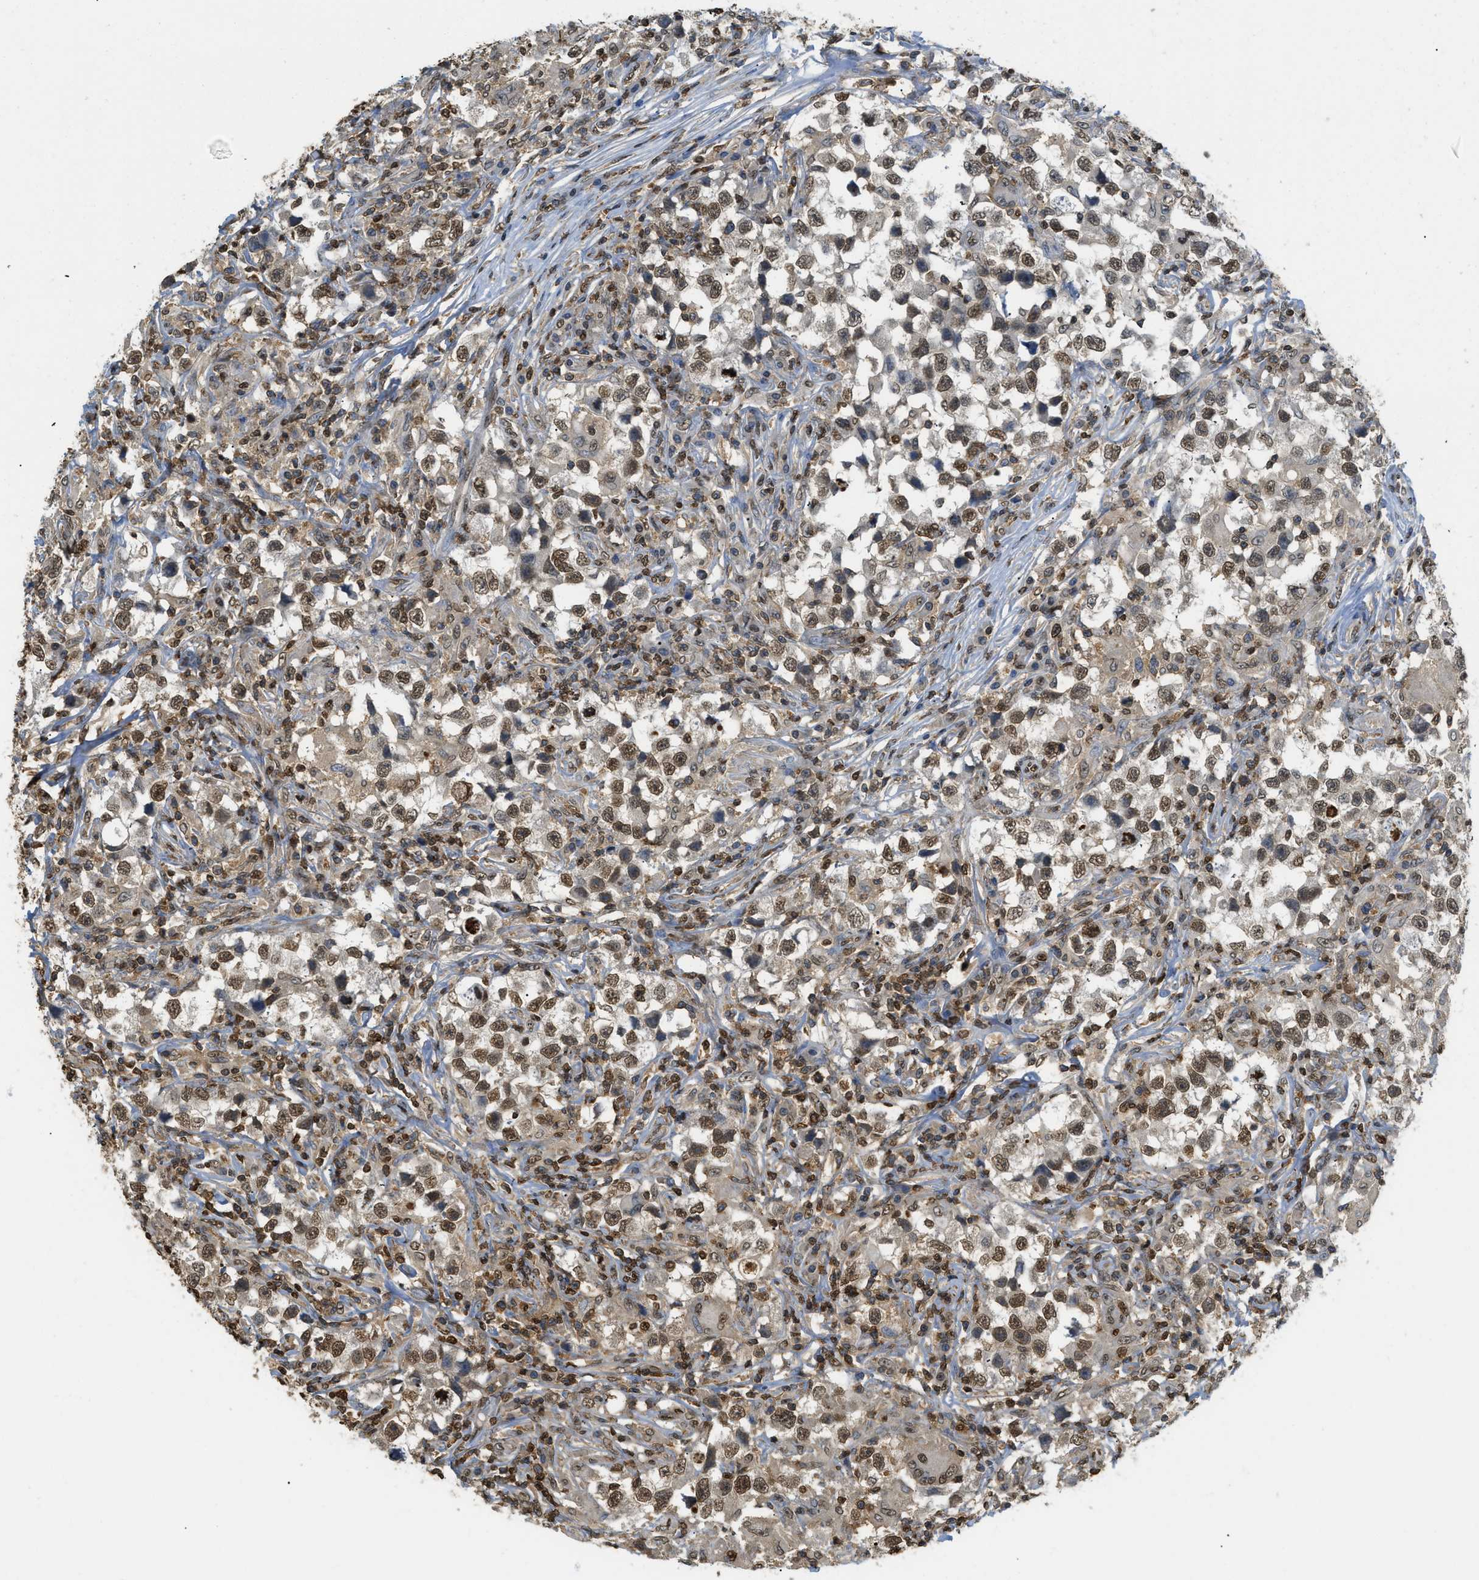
{"staining": {"intensity": "moderate", "quantity": ">75%", "location": "nuclear"}, "tissue": "testis cancer", "cell_type": "Tumor cells", "image_type": "cancer", "snomed": [{"axis": "morphology", "description": "Carcinoma, Embryonal, NOS"}, {"axis": "topography", "description": "Testis"}], "caption": "Immunohistochemistry (IHC) histopathology image of neoplastic tissue: testis embryonal carcinoma stained using immunohistochemistry (IHC) exhibits medium levels of moderate protein expression localized specifically in the nuclear of tumor cells, appearing as a nuclear brown color.", "gene": "NR5A2", "patient": {"sex": "male", "age": 21}}